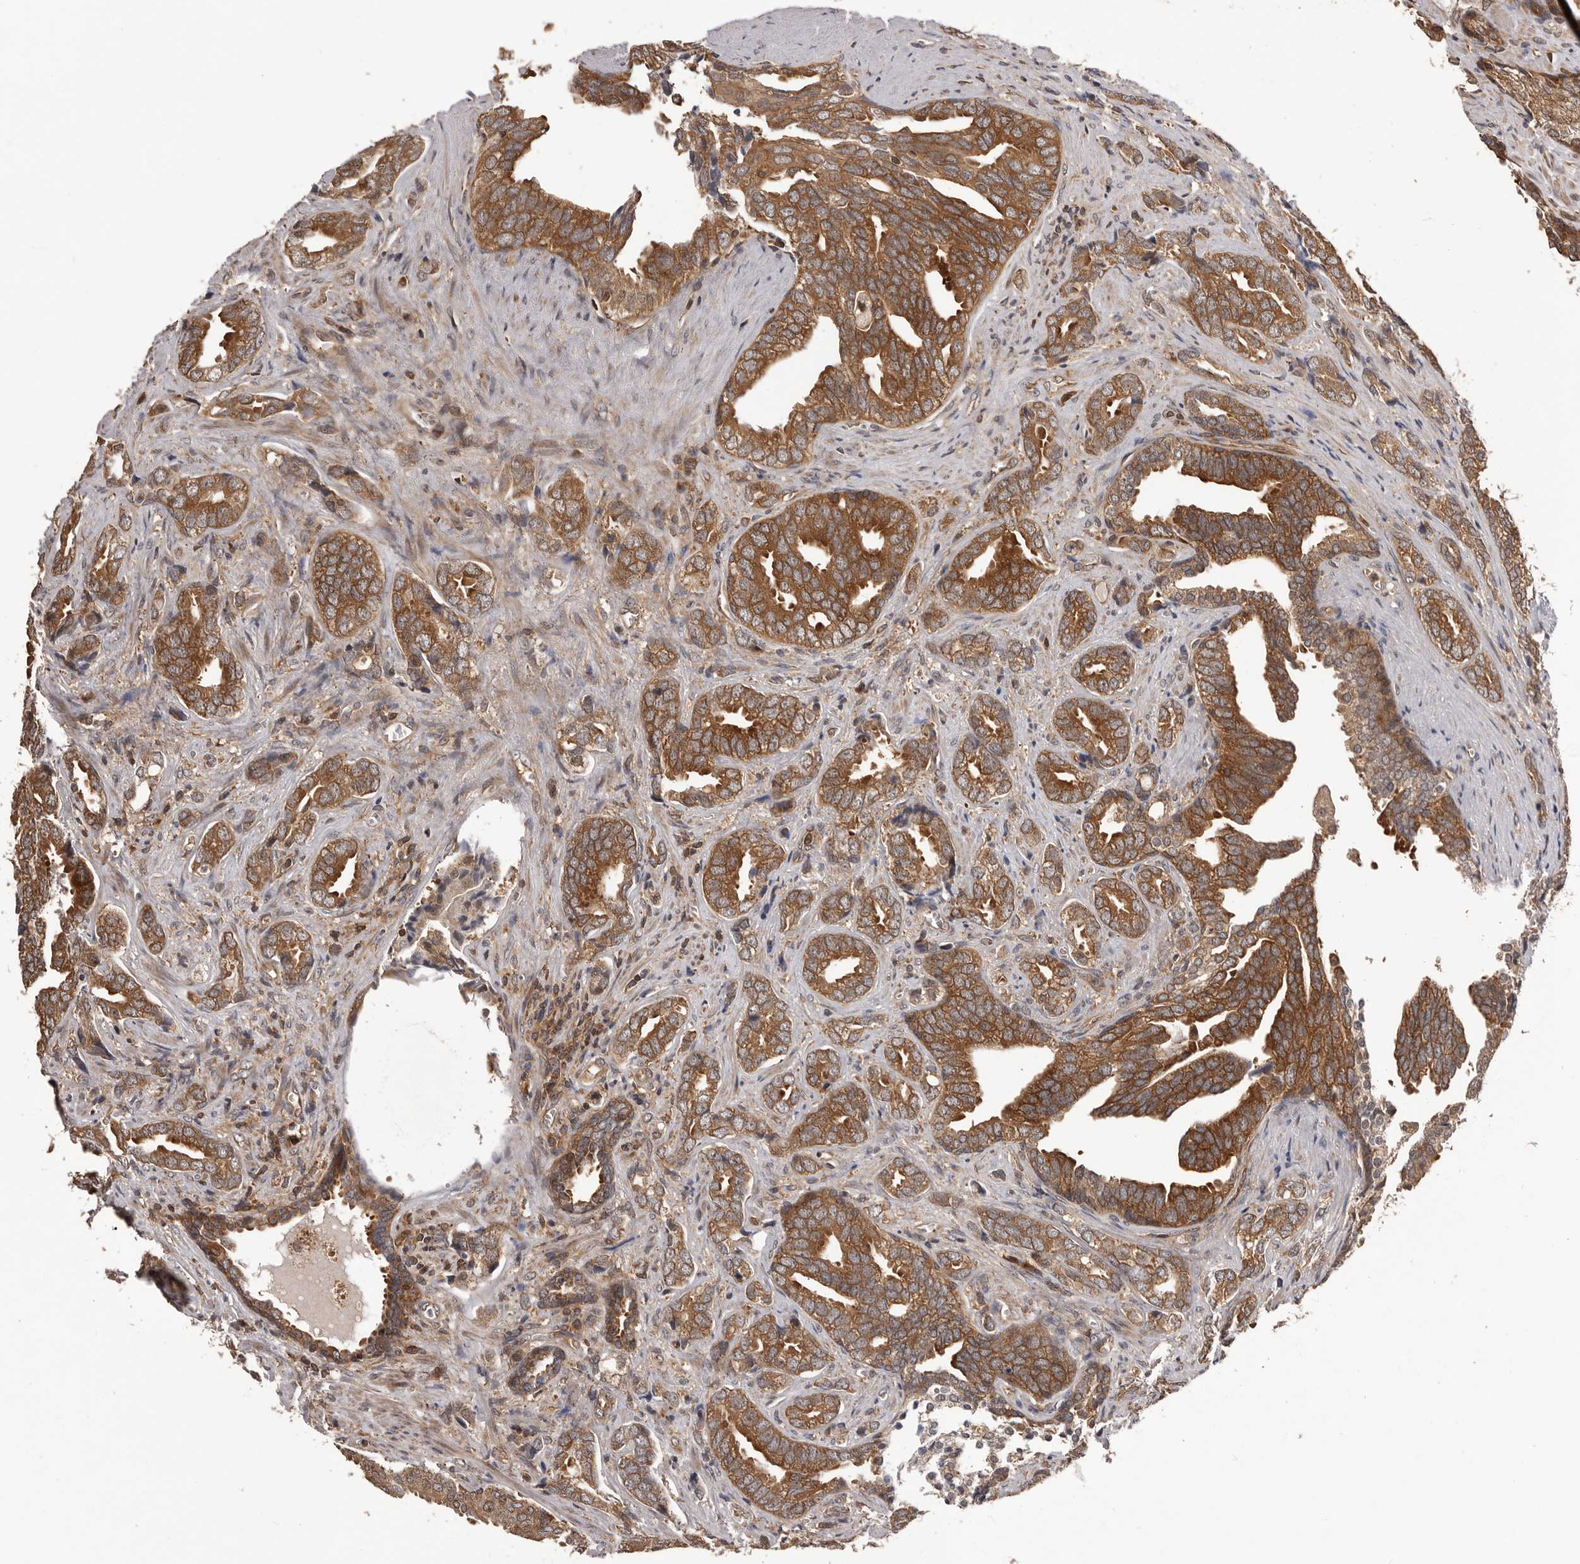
{"staining": {"intensity": "moderate", "quantity": ">75%", "location": "cytoplasmic/membranous"}, "tissue": "prostate cancer", "cell_type": "Tumor cells", "image_type": "cancer", "snomed": [{"axis": "morphology", "description": "Adenocarcinoma, Medium grade"}, {"axis": "topography", "description": "Prostate"}], "caption": "Approximately >75% of tumor cells in prostate cancer (medium-grade adenocarcinoma) exhibit moderate cytoplasmic/membranous protein positivity as visualized by brown immunohistochemical staining.", "gene": "HBS1L", "patient": {"sex": "male", "age": 67}}